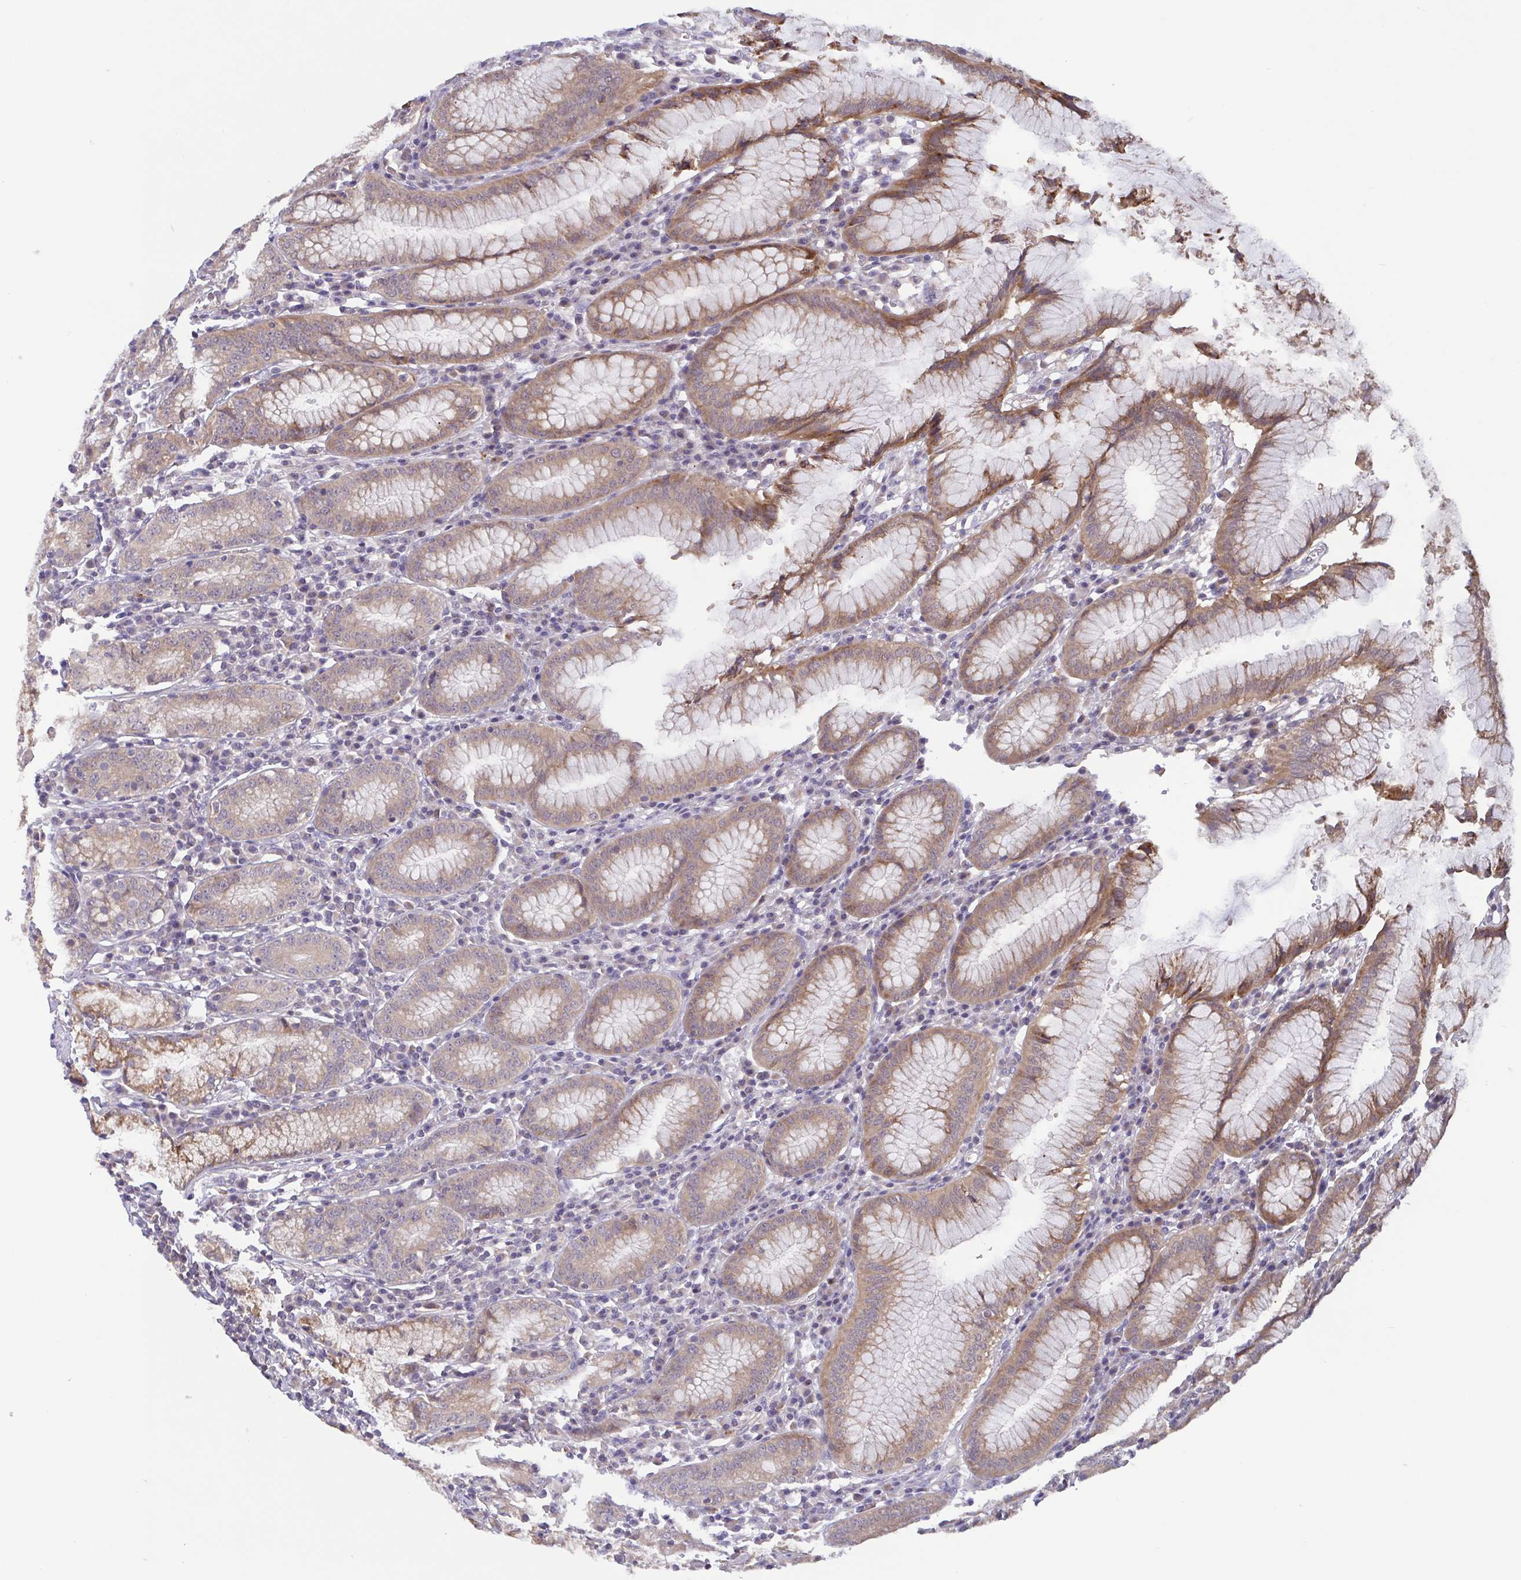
{"staining": {"intensity": "moderate", "quantity": "25%-75%", "location": "cytoplasmic/membranous"}, "tissue": "stomach", "cell_type": "Glandular cells", "image_type": "normal", "snomed": [{"axis": "morphology", "description": "Normal tissue, NOS"}, {"axis": "topography", "description": "Stomach"}], "caption": "Moderate cytoplasmic/membranous staining is identified in about 25%-75% of glandular cells in normal stomach. Ihc stains the protein in brown and the nuclei are stained blue.", "gene": "OSBPL7", "patient": {"sex": "male", "age": 55}}